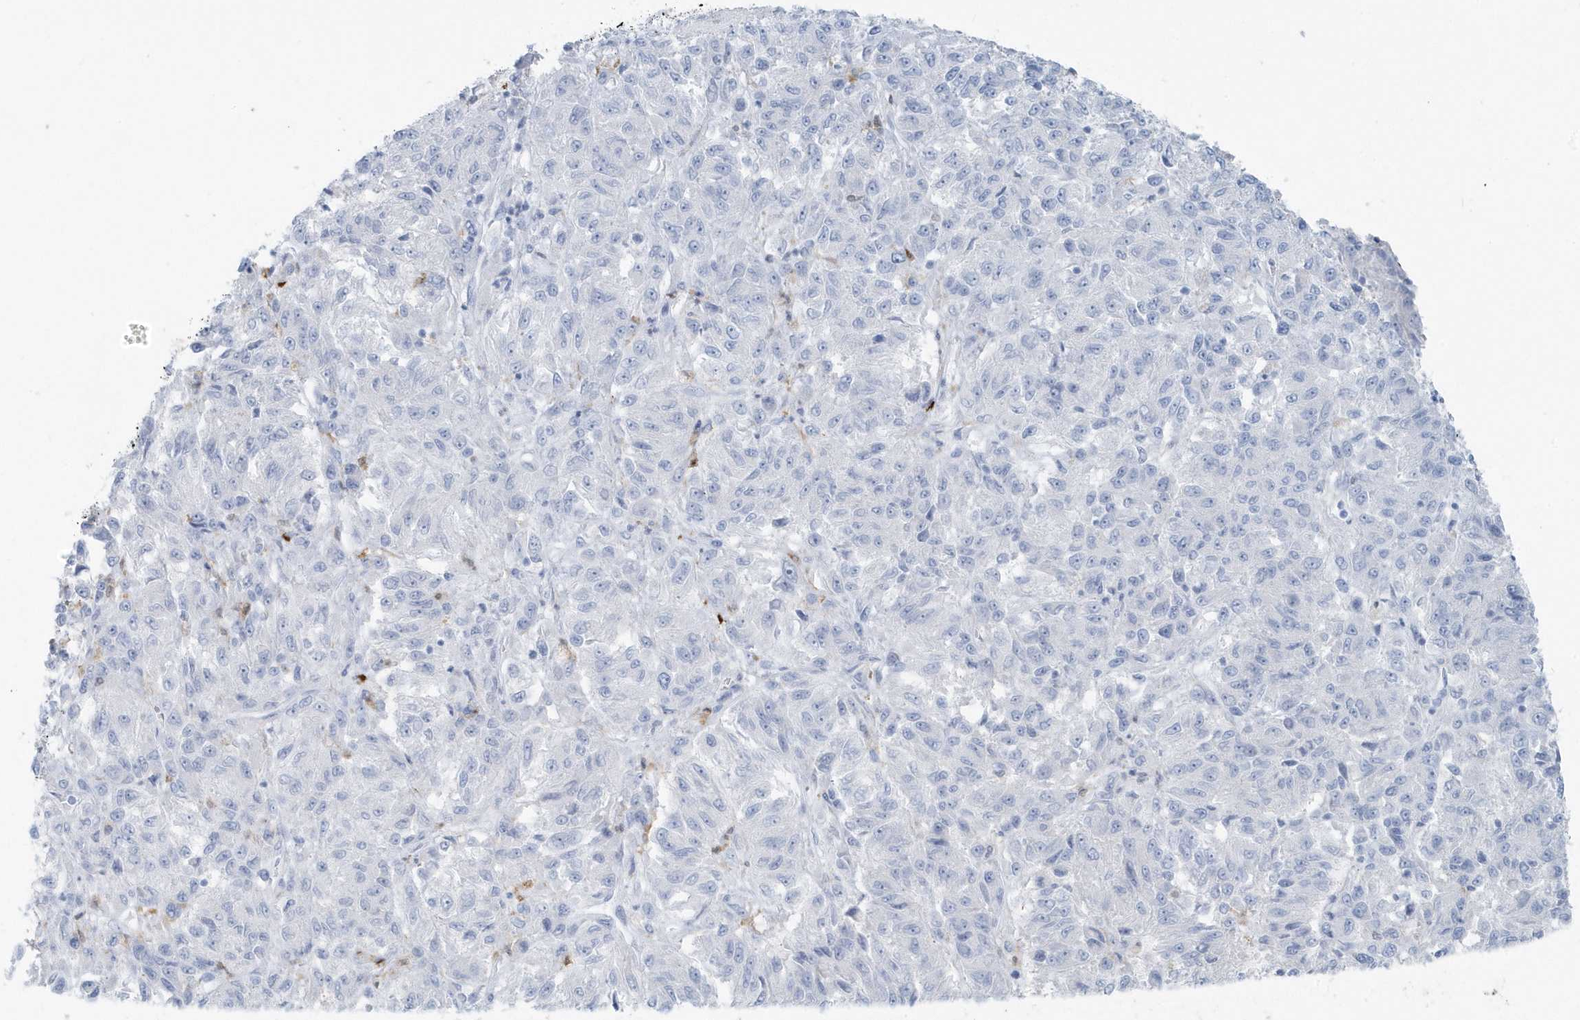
{"staining": {"intensity": "negative", "quantity": "none", "location": "none"}, "tissue": "melanoma", "cell_type": "Tumor cells", "image_type": "cancer", "snomed": [{"axis": "morphology", "description": "Malignant melanoma, Metastatic site"}, {"axis": "topography", "description": "Lung"}], "caption": "Malignant melanoma (metastatic site) stained for a protein using immunohistochemistry demonstrates no staining tumor cells.", "gene": "FAM98A", "patient": {"sex": "male", "age": 64}}